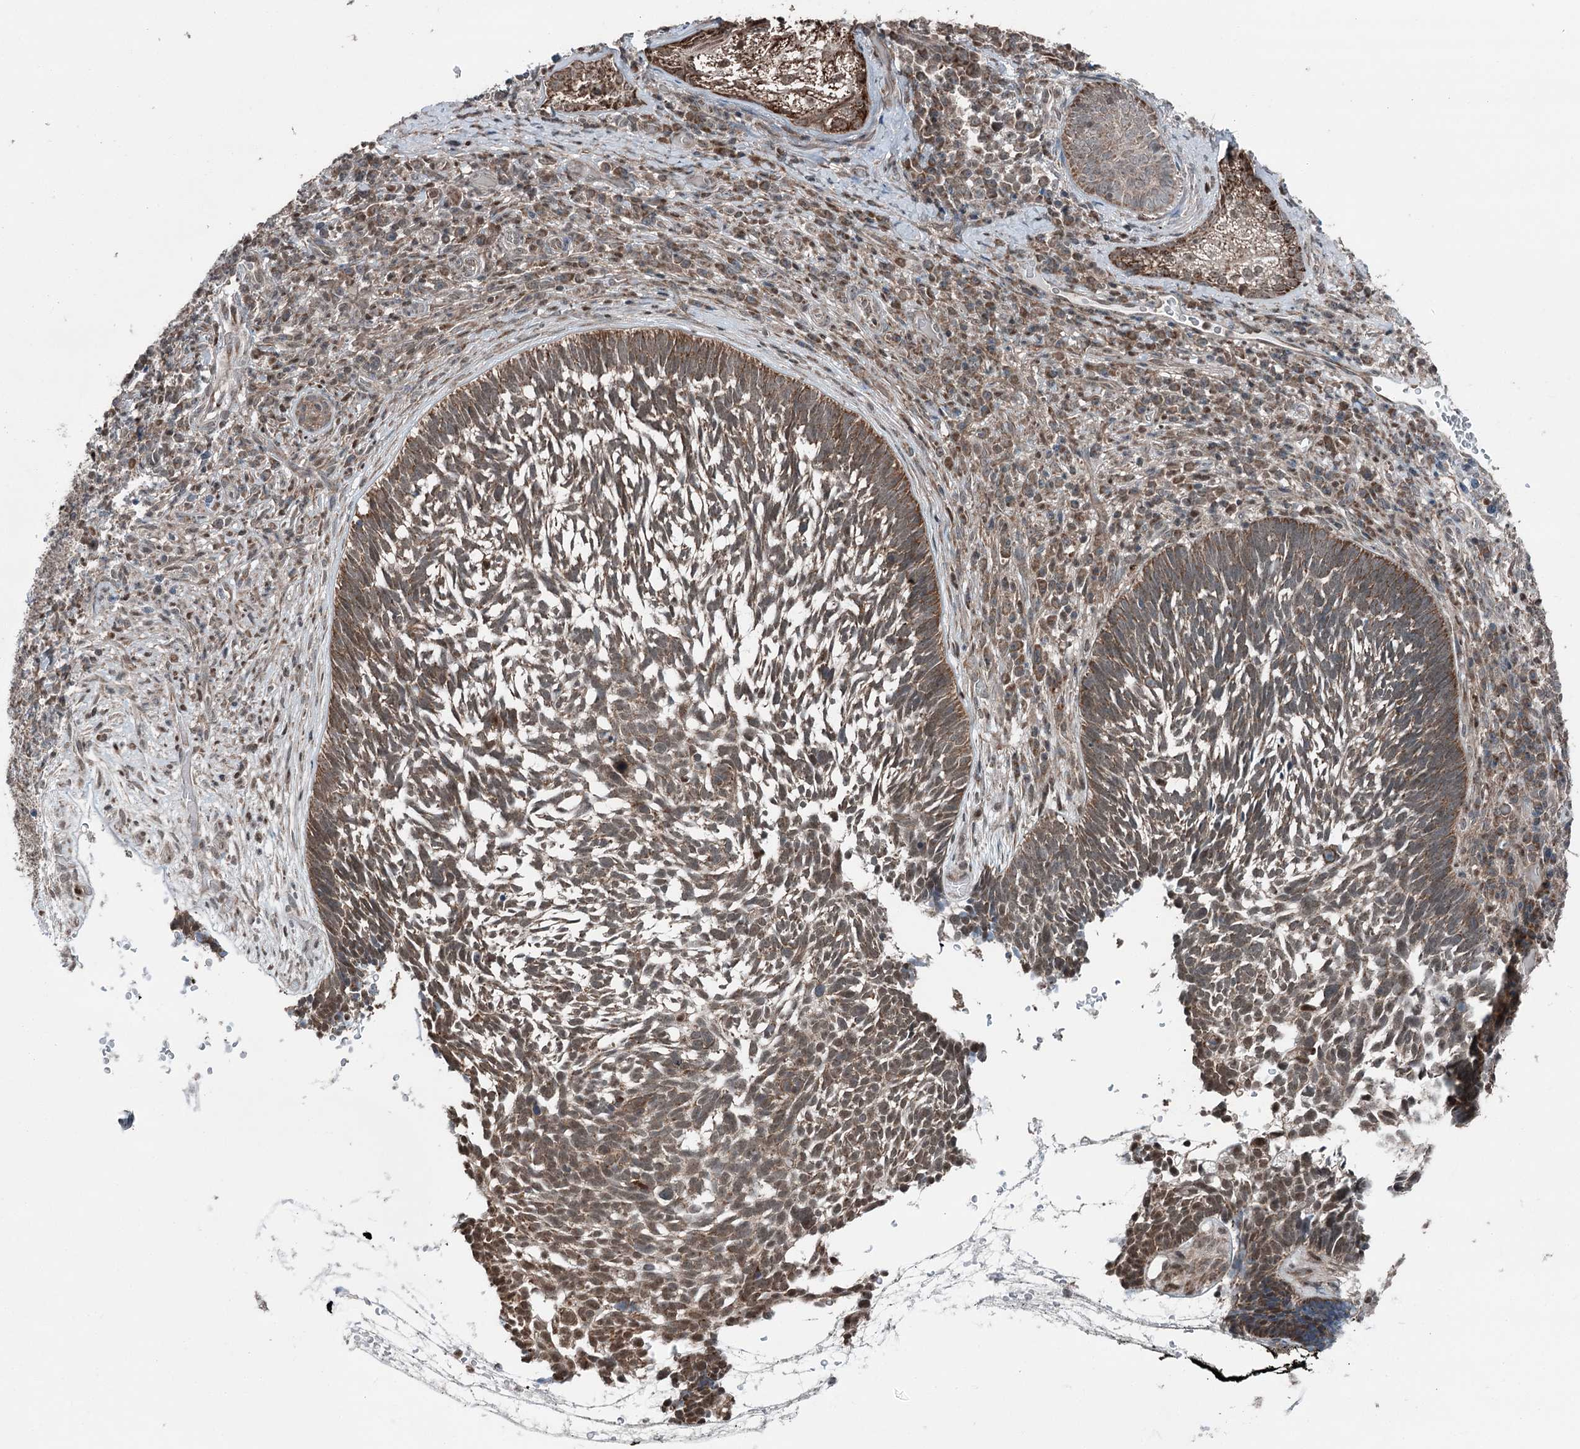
{"staining": {"intensity": "moderate", "quantity": ">75%", "location": "cytoplasmic/membranous"}, "tissue": "skin cancer", "cell_type": "Tumor cells", "image_type": "cancer", "snomed": [{"axis": "morphology", "description": "Basal cell carcinoma"}, {"axis": "topography", "description": "Skin"}], "caption": "This is a histology image of immunohistochemistry (IHC) staining of skin cancer, which shows moderate expression in the cytoplasmic/membranous of tumor cells.", "gene": "WAPL", "patient": {"sex": "male", "age": 88}}